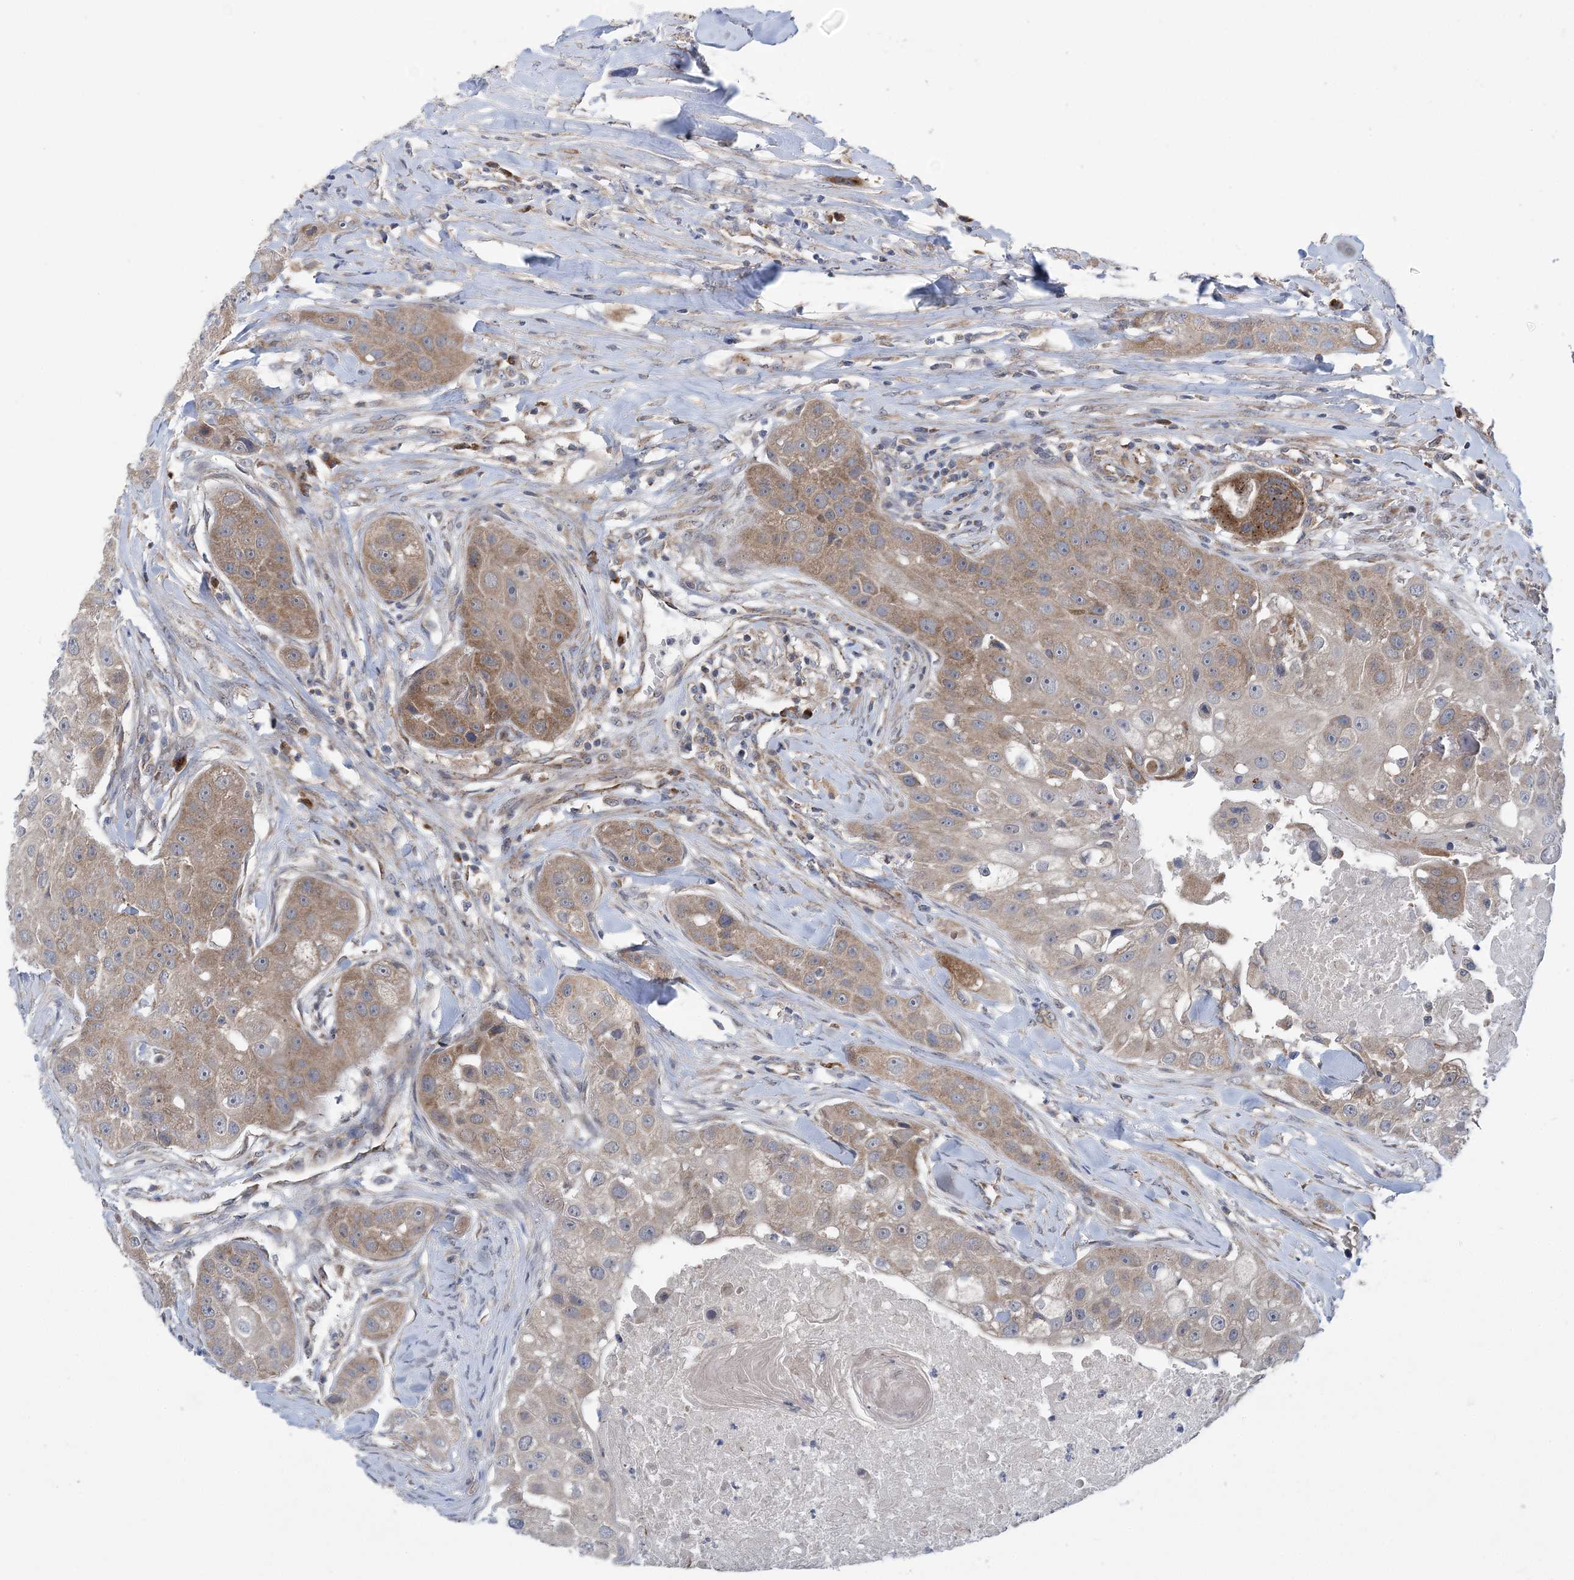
{"staining": {"intensity": "moderate", "quantity": "25%-75%", "location": "cytoplasmic/membranous"}, "tissue": "head and neck cancer", "cell_type": "Tumor cells", "image_type": "cancer", "snomed": [{"axis": "morphology", "description": "Normal tissue, NOS"}, {"axis": "morphology", "description": "Squamous cell carcinoma, NOS"}, {"axis": "topography", "description": "Skeletal muscle"}, {"axis": "topography", "description": "Head-Neck"}], "caption": "This histopathology image exhibits immunohistochemistry (IHC) staining of head and neck cancer (squamous cell carcinoma), with medium moderate cytoplasmic/membranous positivity in approximately 25%-75% of tumor cells.", "gene": "COPE", "patient": {"sex": "male", "age": 51}}